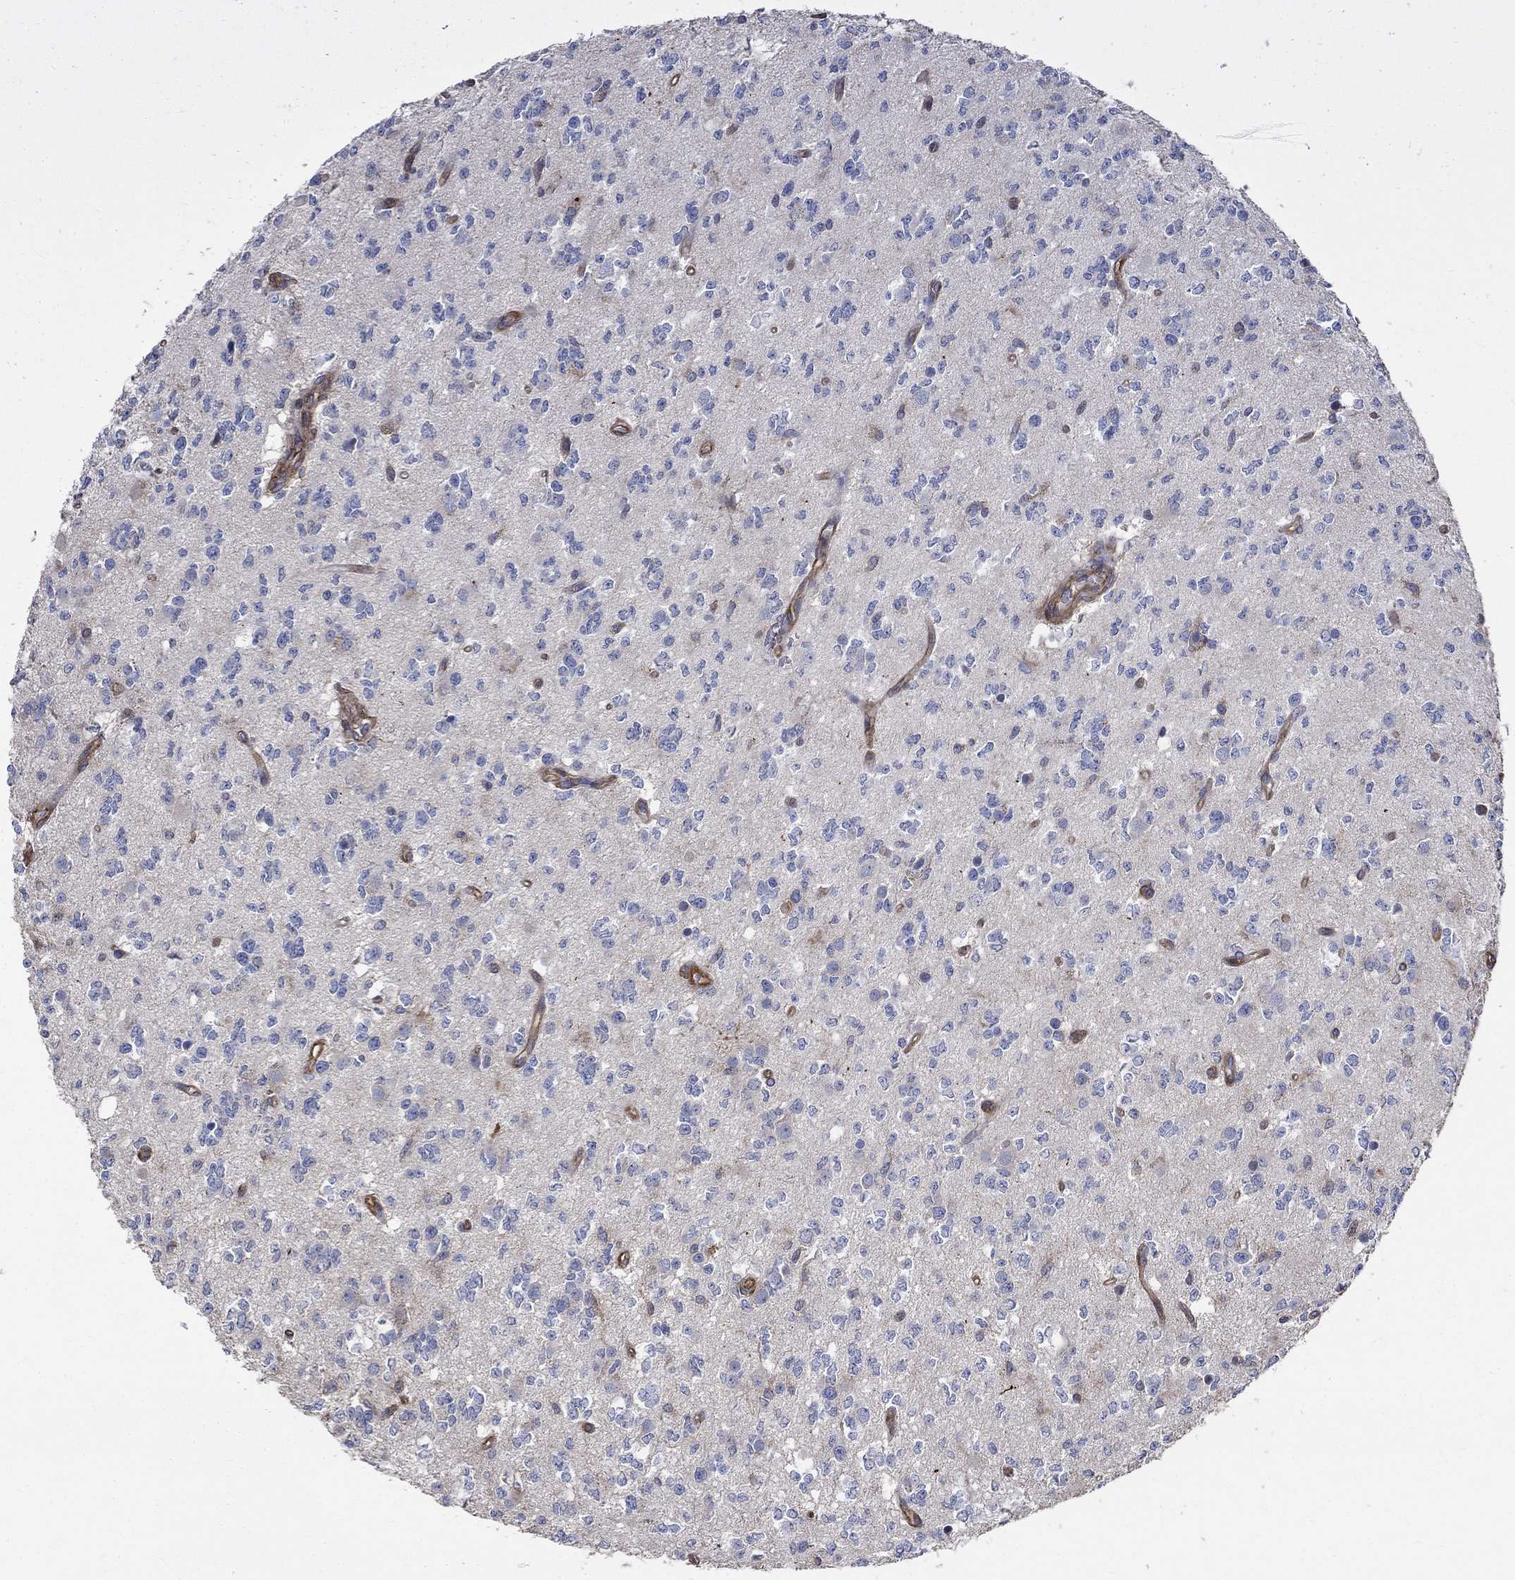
{"staining": {"intensity": "negative", "quantity": "none", "location": "none"}, "tissue": "glioma", "cell_type": "Tumor cells", "image_type": "cancer", "snomed": [{"axis": "morphology", "description": "Glioma, malignant, Low grade"}, {"axis": "topography", "description": "Brain"}], "caption": "Protein analysis of glioma exhibits no significant positivity in tumor cells.", "gene": "NPHP1", "patient": {"sex": "female", "age": 45}}